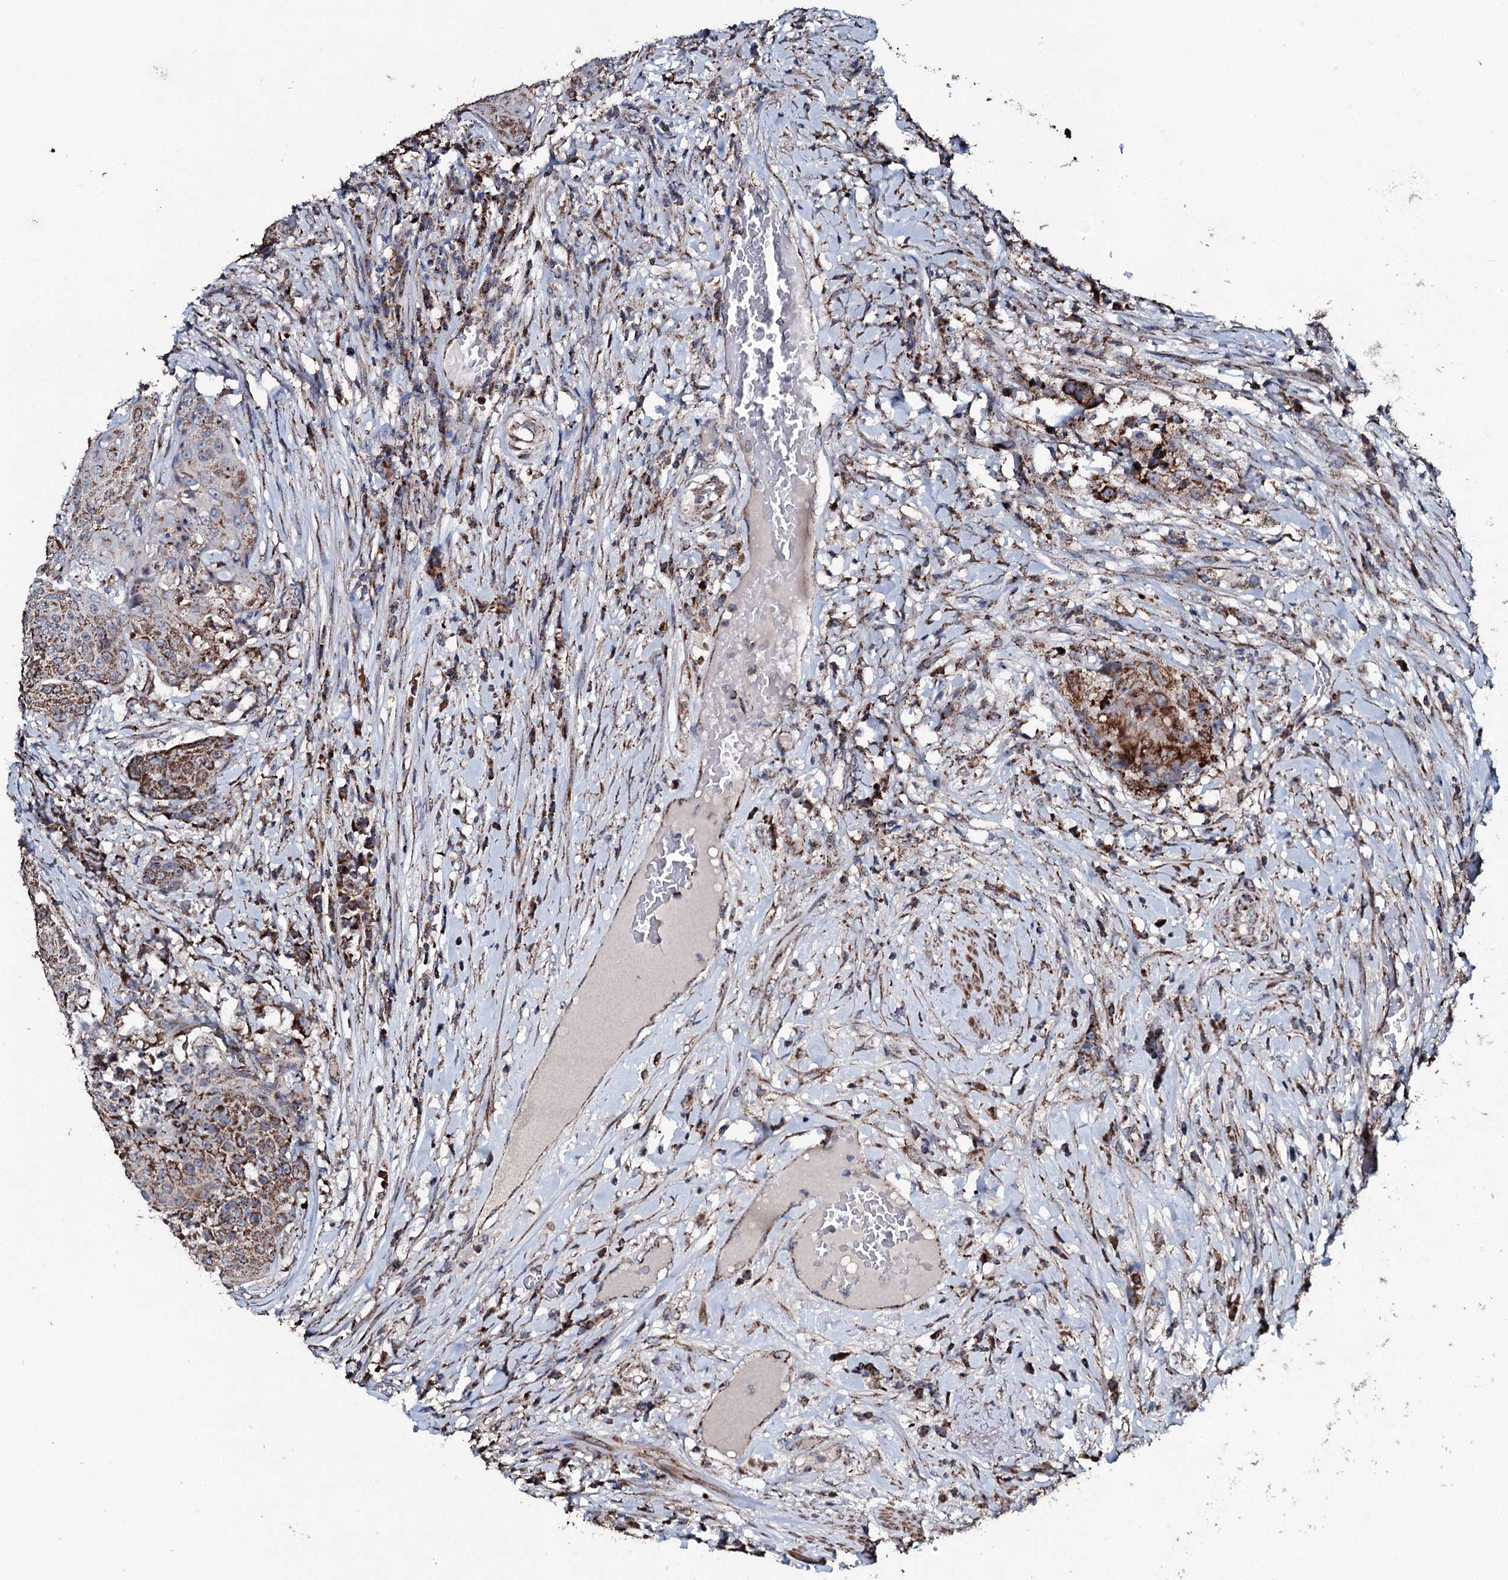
{"staining": {"intensity": "strong", "quantity": ">75%", "location": "cytoplasmic/membranous"}, "tissue": "urothelial cancer", "cell_type": "Tumor cells", "image_type": "cancer", "snomed": [{"axis": "morphology", "description": "Urothelial carcinoma, High grade"}, {"axis": "topography", "description": "Urinary bladder"}], "caption": "Immunohistochemical staining of human urothelial carcinoma (high-grade) reveals high levels of strong cytoplasmic/membranous protein positivity in about >75% of tumor cells.", "gene": "DYNC2I2", "patient": {"sex": "female", "age": 63}}